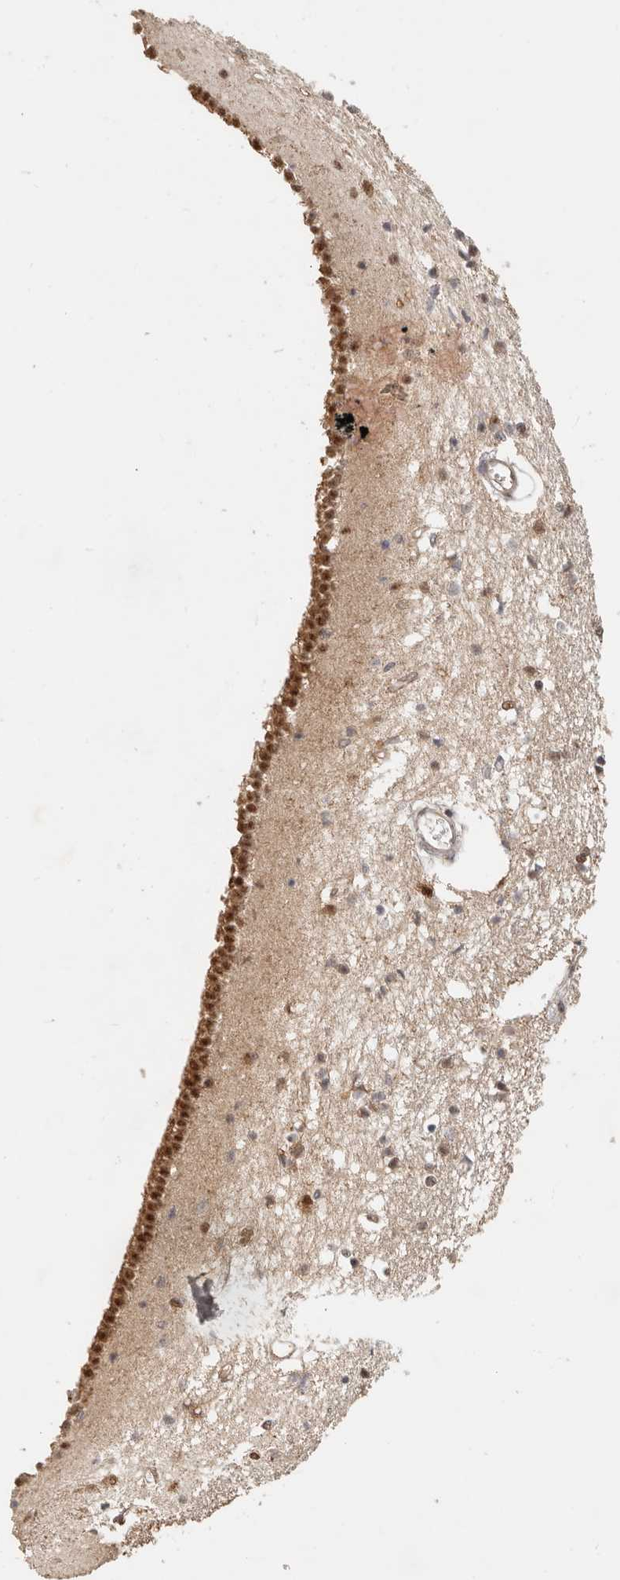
{"staining": {"intensity": "moderate", "quantity": "<25%", "location": "cytoplasmic/membranous,nuclear"}, "tissue": "caudate", "cell_type": "Glial cells", "image_type": "normal", "snomed": [{"axis": "morphology", "description": "Normal tissue, NOS"}, {"axis": "topography", "description": "Lateral ventricle wall"}], "caption": "About <25% of glial cells in benign human caudate demonstrate moderate cytoplasmic/membranous,nuclear protein staining as visualized by brown immunohistochemical staining.", "gene": "PSMA5", "patient": {"sex": "male", "age": 45}}